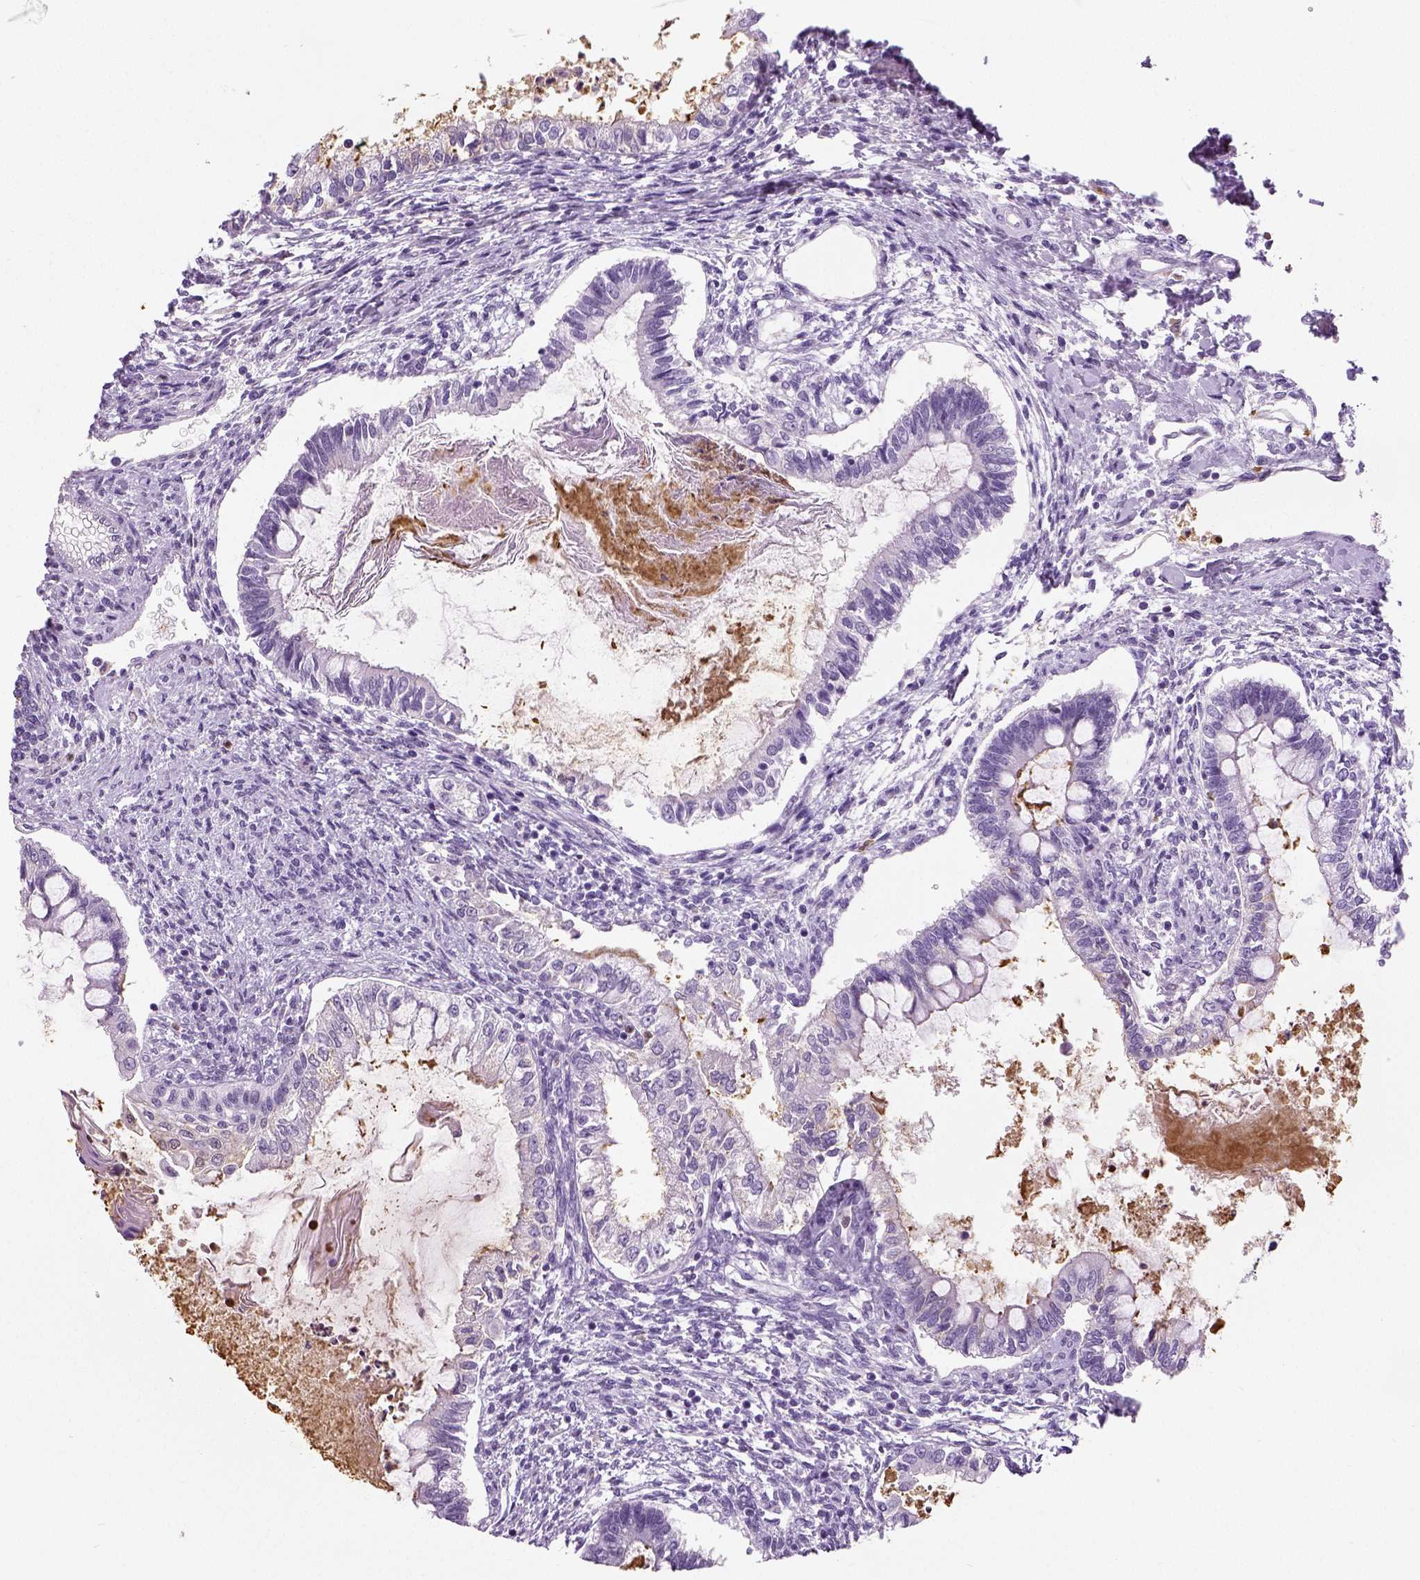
{"staining": {"intensity": "negative", "quantity": "none", "location": "none"}, "tissue": "testis cancer", "cell_type": "Tumor cells", "image_type": "cancer", "snomed": [{"axis": "morphology", "description": "Carcinoma, Embryonal, NOS"}, {"axis": "topography", "description": "Testis"}], "caption": "Immunohistochemical staining of human testis cancer displays no significant staining in tumor cells.", "gene": "NECAB2", "patient": {"sex": "male", "age": 37}}